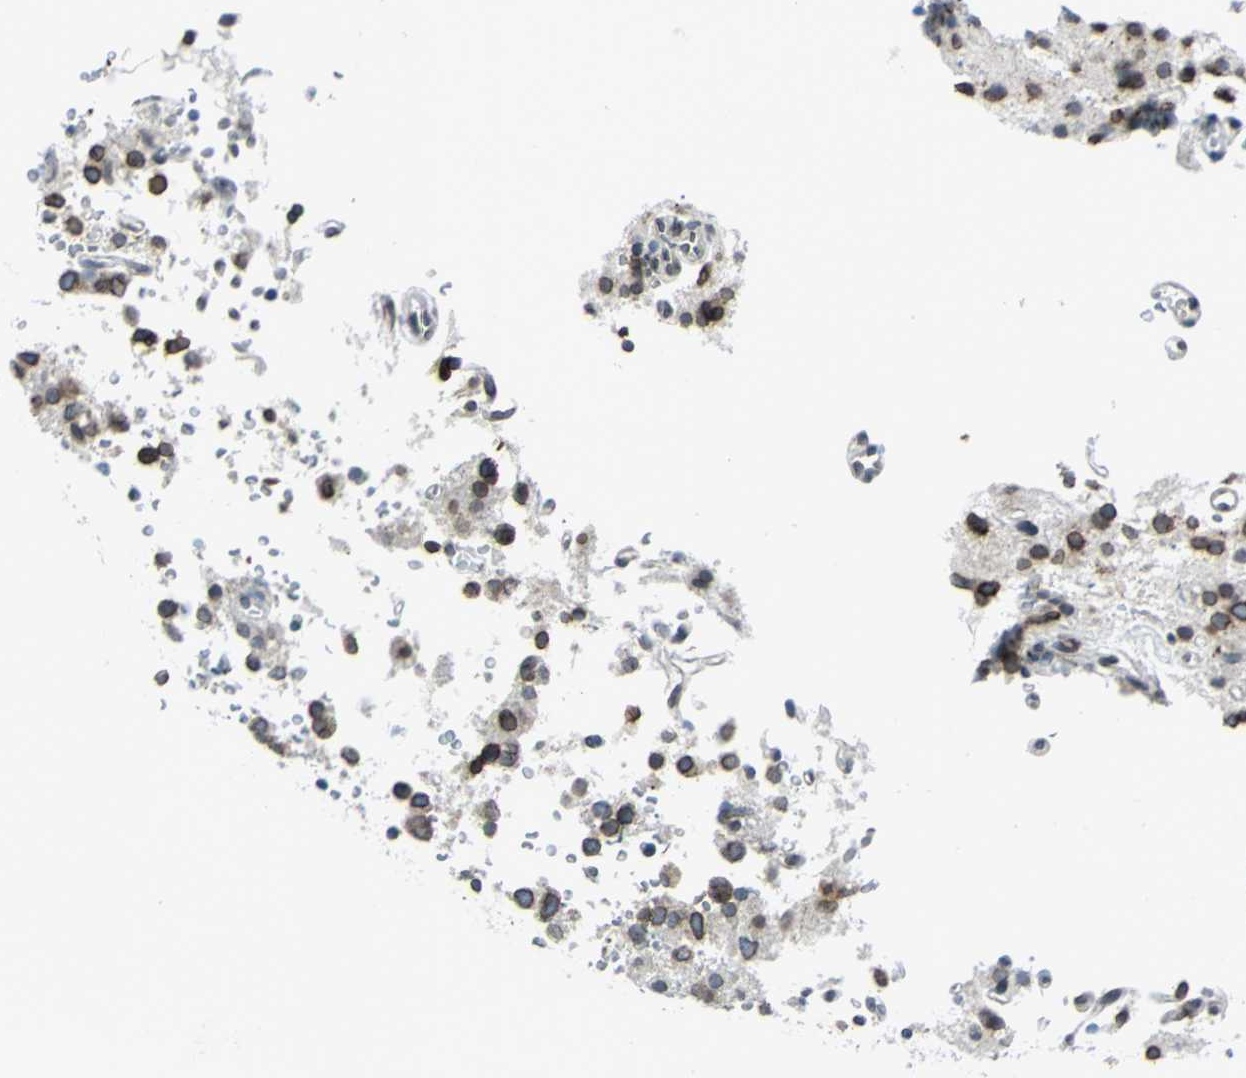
{"staining": {"intensity": "strong", "quantity": "25%-75%", "location": "cytoplasmic/membranous,nuclear"}, "tissue": "glioma", "cell_type": "Tumor cells", "image_type": "cancer", "snomed": [{"axis": "morphology", "description": "Glioma, malignant, High grade"}, {"axis": "topography", "description": "Brain"}], "caption": "The image shows a brown stain indicating the presence of a protein in the cytoplasmic/membranous and nuclear of tumor cells in glioma.", "gene": "SNUPN", "patient": {"sex": "male", "age": 47}}